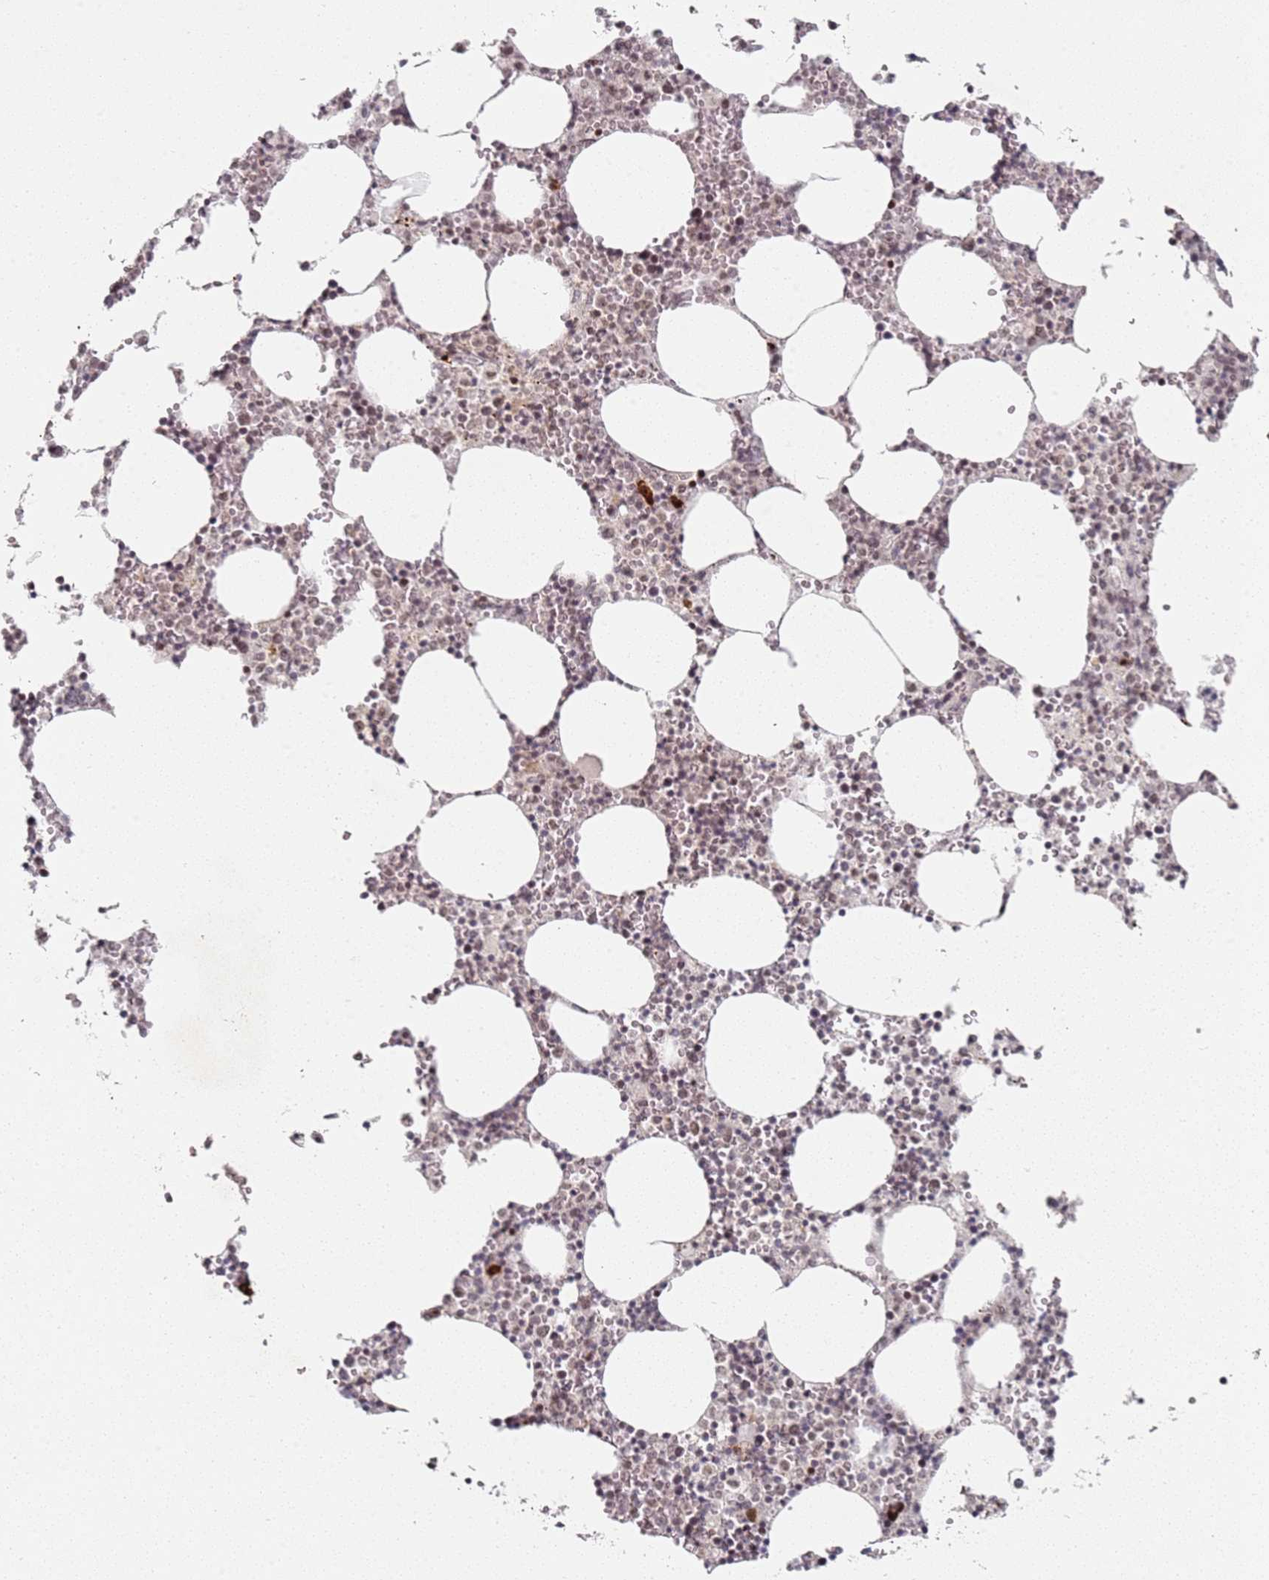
{"staining": {"intensity": "strong", "quantity": "25%-75%", "location": "nuclear"}, "tissue": "bone marrow", "cell_type": "Hematopoietic cells", "image_type": "normal", "snomed": [{"axis": "morphology", "description": "Normal tissue, NOS"}, {"axis": "topography", "description": "Bone marrow"}], "caption": "Approximately 25%-75% of hematopoietic cells in unremarkable human bone marrow display strong nuclear protein expression as visualized by brown immunohistochemical staining.", "gene": "ATF6B", "patient": {"sex": "female", "age": 64}}